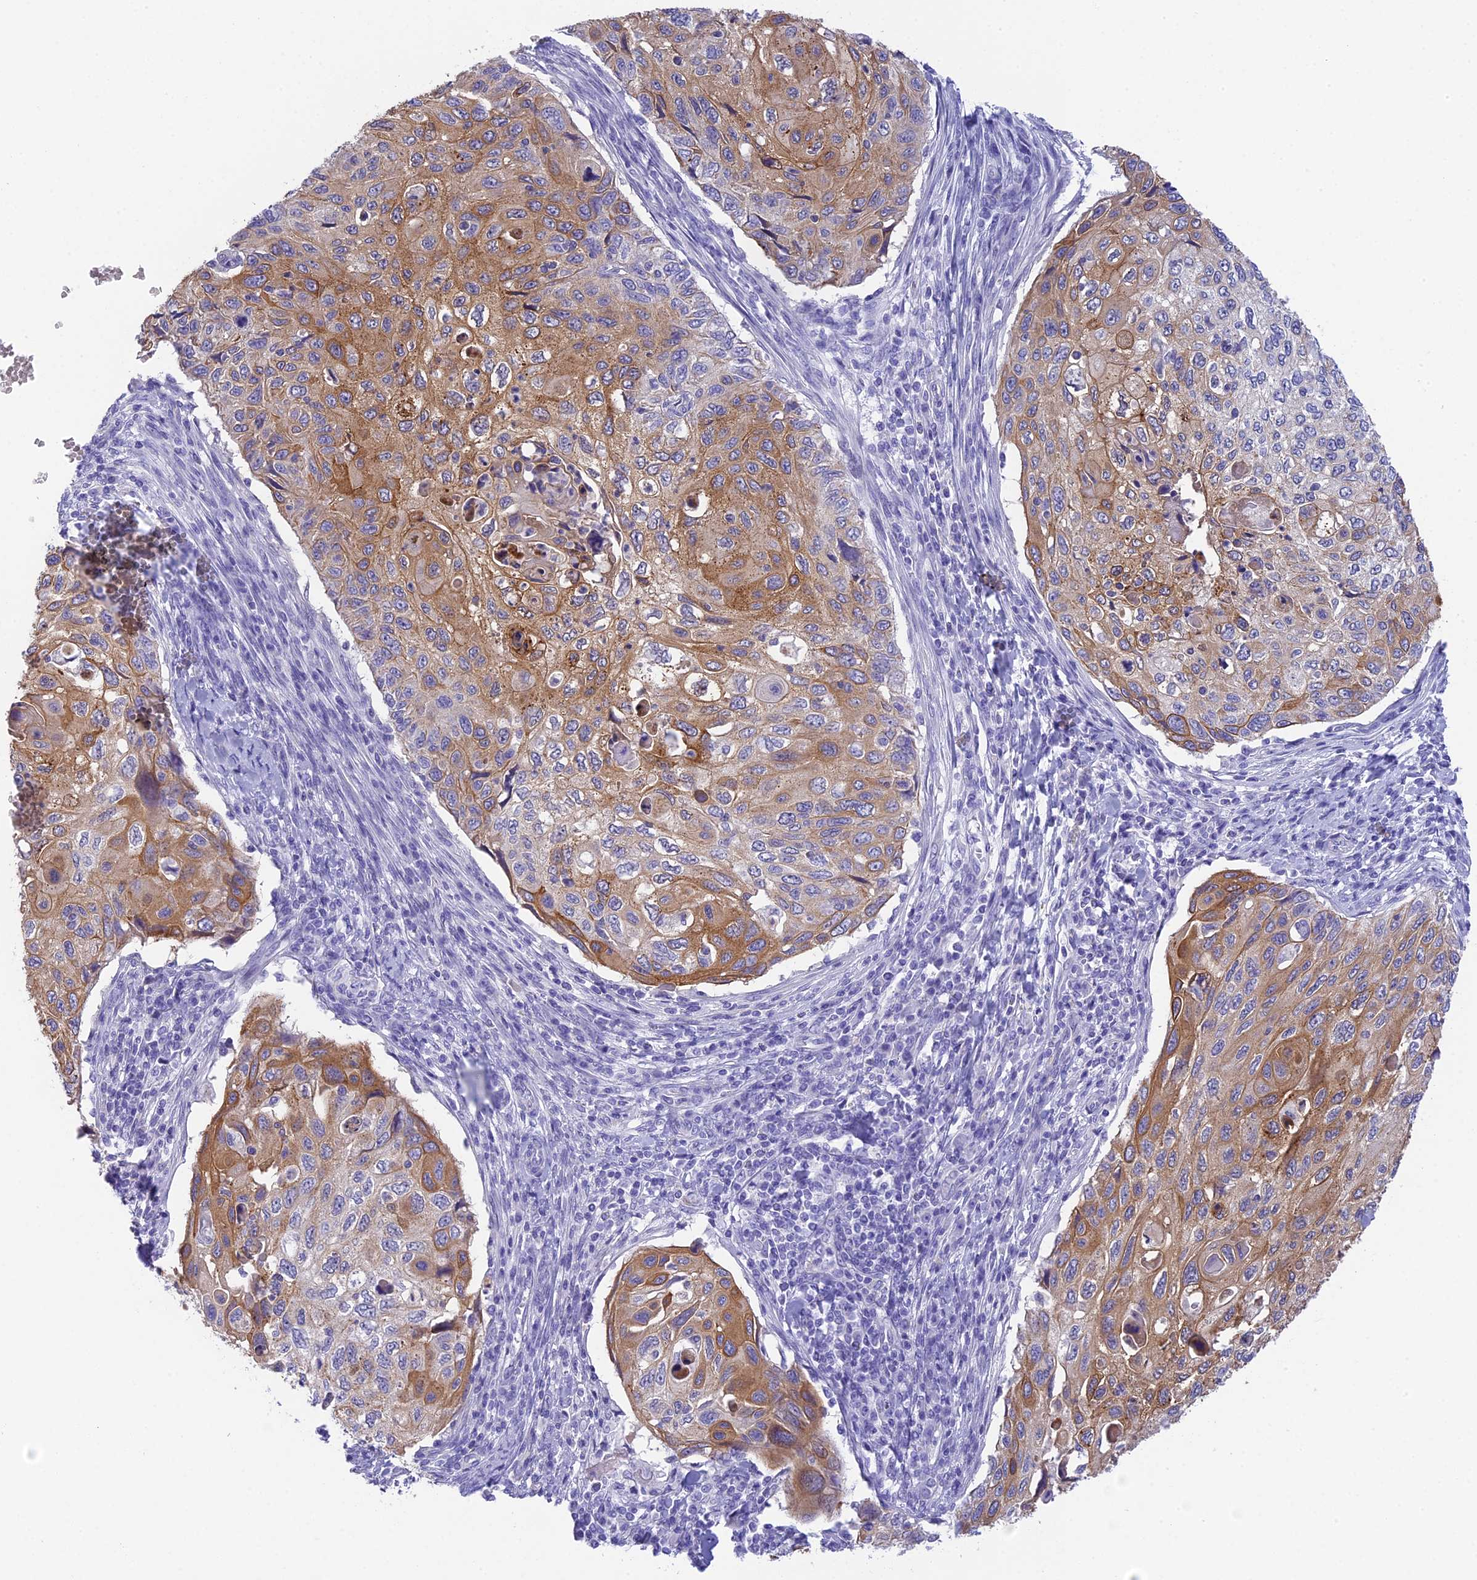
{"staining": {"intensity": "moderate", "quantity": "25%-75%", "location": "cytoplasmic/membranous"}, "tissue": "cervical cancer", "cell_type": "Tumor cells", "image_type": "cancer", "snomed": [{"axis": "morphology", "description": "Squamous cell carcinoma, NOS"}, {"axis": "topography", "description": "Cervix"}], "caption": "A brown stain shows moderate cytoplasmic/membranous positivity of a protein in human squamous cell carcinoma (cervical) tumor cells. (Stains: DAB (3,3'-diaminobenzidine) in brown, nuclei in blue, Microscopy: brightfield microscopy at high magnification).", "gene": "TACSTD2", "patient": {"sex": "female", "age": 70}}